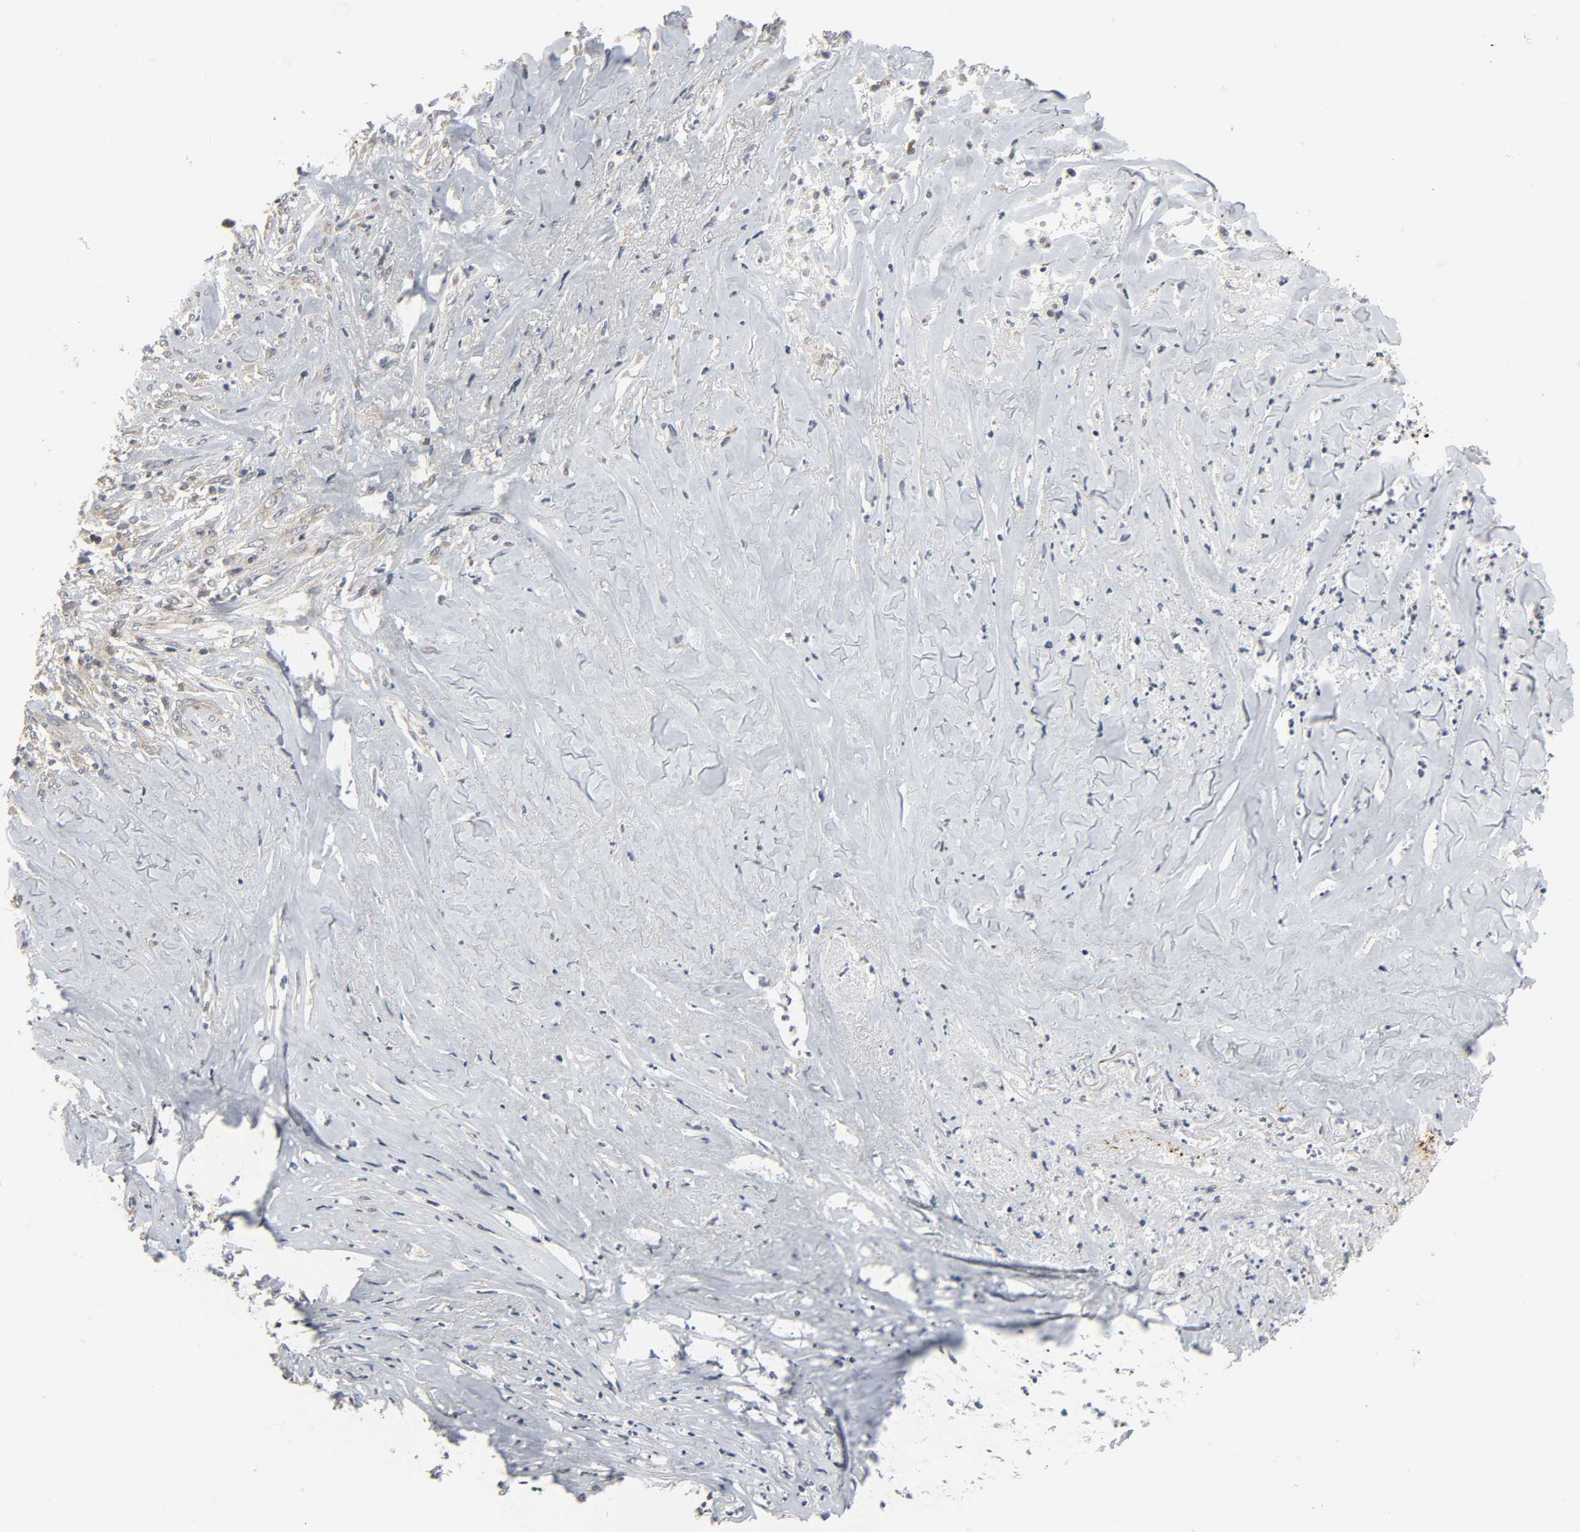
{"staining": {"intensity": "weak", "quantity": ">75%", "location": "cytoplasmic/membranous"}, "tissue": "liver cancer", "cell_type": "Tumor cells", "image_type": "cancer", "snomed": [{"axis": "morphology", "description": "Cholangiocarcinoma"}, {"axis": "topography", "description": "Liver"}], "caption": "Immunohistochemistry (IHC) staining of liver cancer (cholangiocarcinoma), which reveals low levels of weak cytoplasmic/membranous staining in approximately >75% of tumor cells indicating weak cytoplasmic/membranous protein expression. The staining was performed using DAB (brown) for protein detection and nuclei were counterstained in hematoxylin (blue).", "gene": "PLEKHA2", "patient": {"sex": "female", "age": 67}}